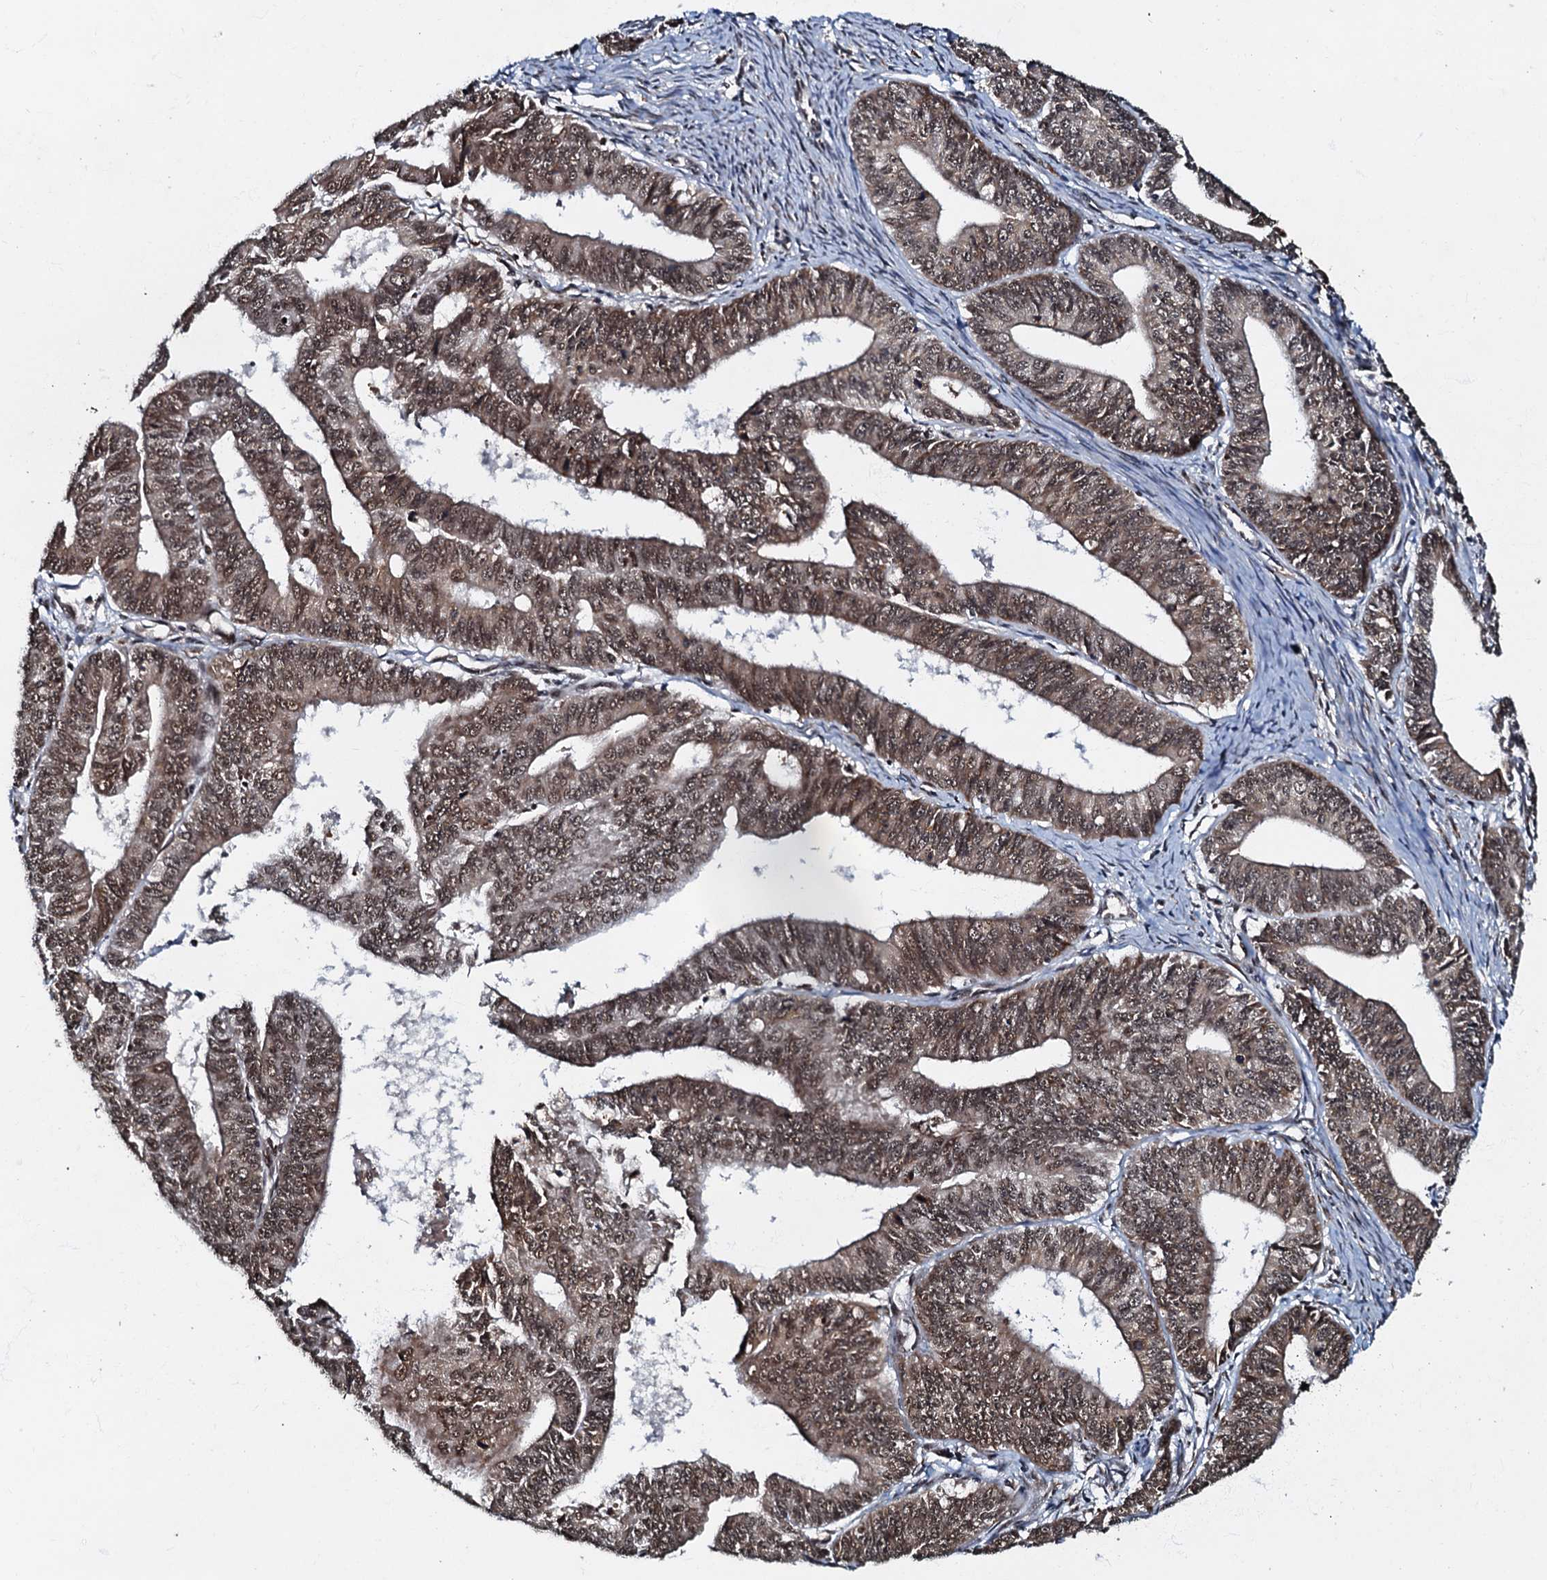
{"staining": {"intensity": "moderate", "quantity": ">75%", "location": "cytoplasmic/membranous,nuclear"}, "tissue": "endometrial cancer", "cell_type": "Tumor cells", "image_type": "cancer", "snomed": [{"axis": "morphology", "description": "Adenocarcinoma, NOS"}, {"axis": "topography", "description": "Endometrium"}], "caption": "This micrograph demonstrates IHC staining of endometrial cancer, with medium moderate cytoplasmic/membranous and nuclear expression in about >75% of tumor cells.", "gene": "C18orf32", "patient": {"sex": "female", "age": 73}}